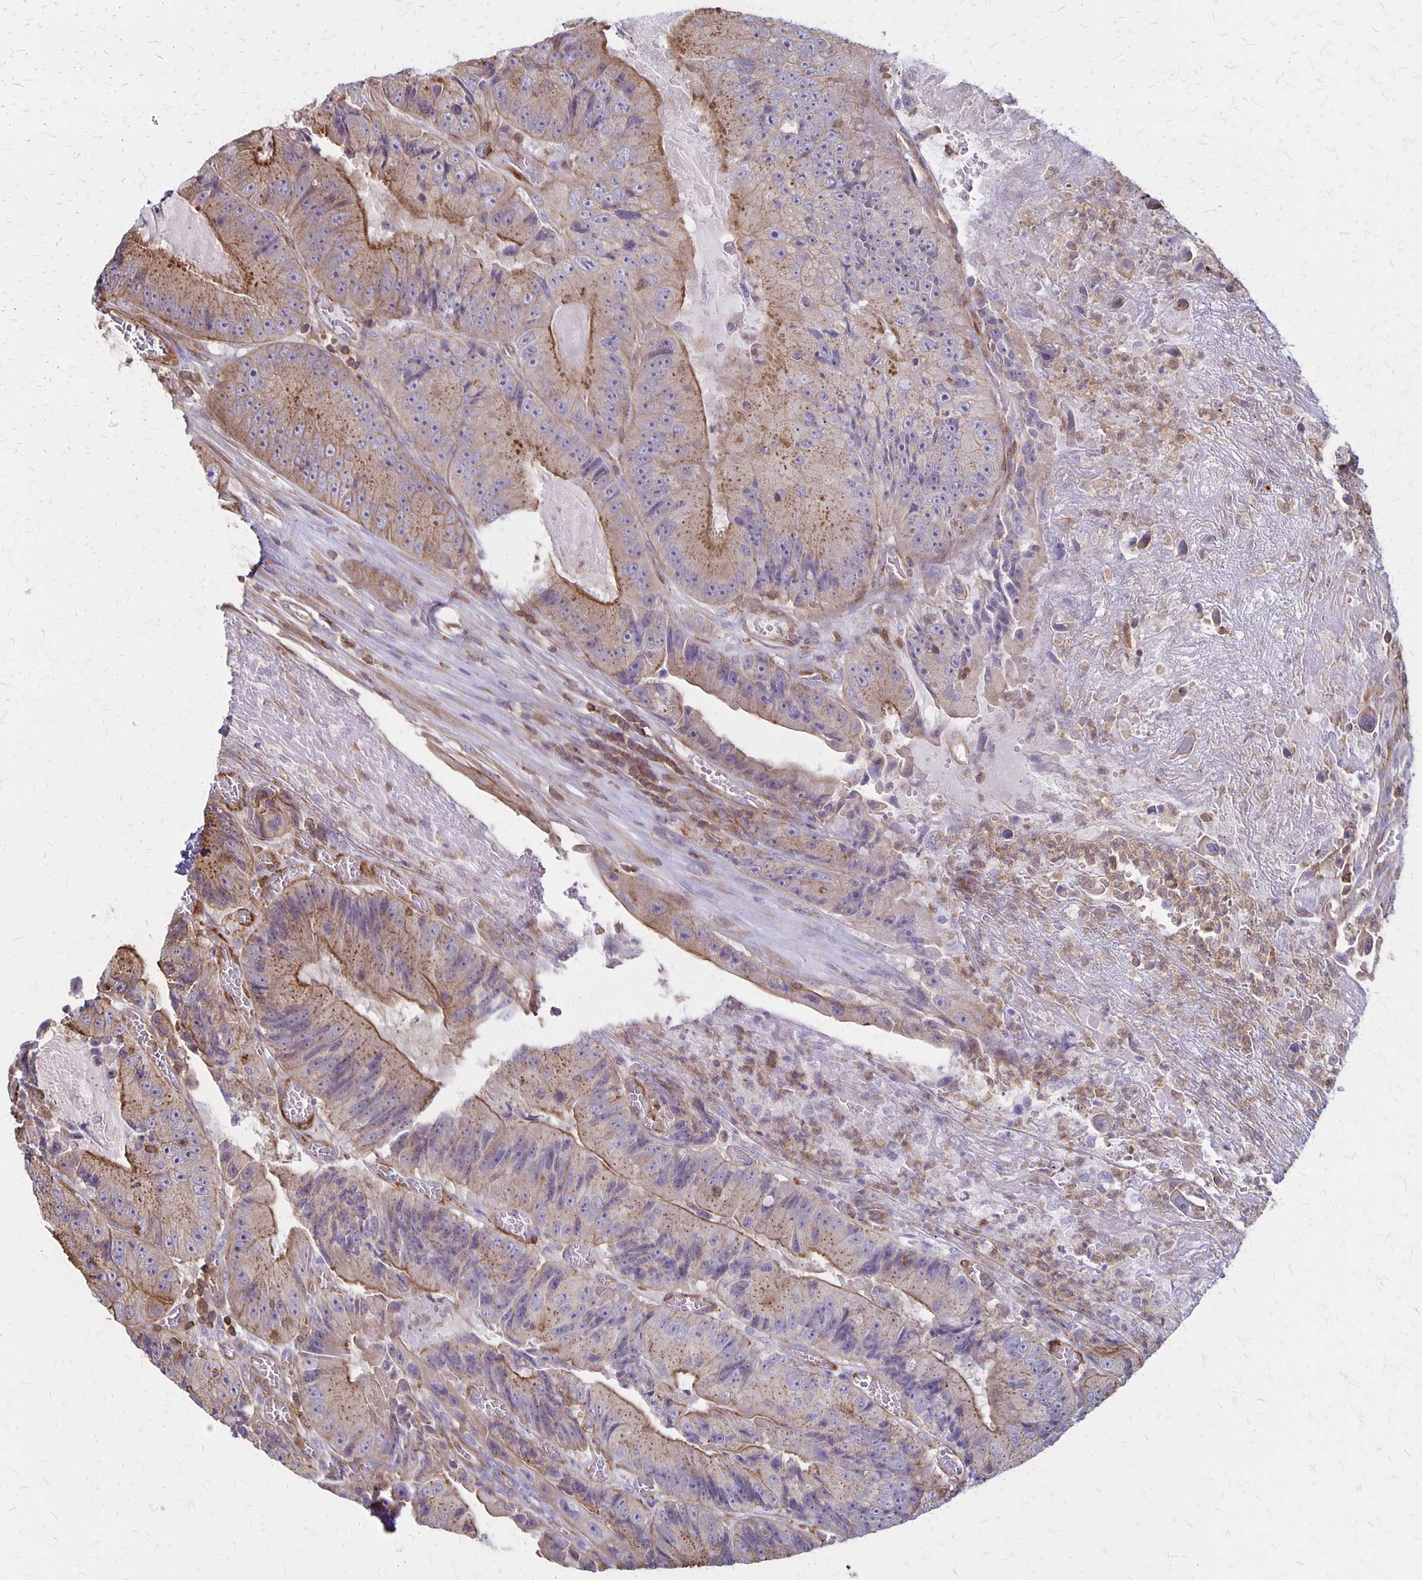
{"staining": {"intensity": "moderate", "quantity": "25%-75%", "location": "cytoplasmic/membranous"}, "tissue": "colorectal cancer", "cell_type": "Tumor cells", "image_type": "cancer", "snomed": [{"axis": "morphology", "description": "Adenocarcinoma, NOS"}, {"axis": "topography", "description": "Colon"}], "caption": "Brown immunohistochemical staining in human adenocarcinoma (colorectal) displays moderate cytoplasmic/membranous expression in approximately 25%-75% of tumor cells.", "gene": "SEPTIN5", "patient": {"sex": "female", "age": 86}}